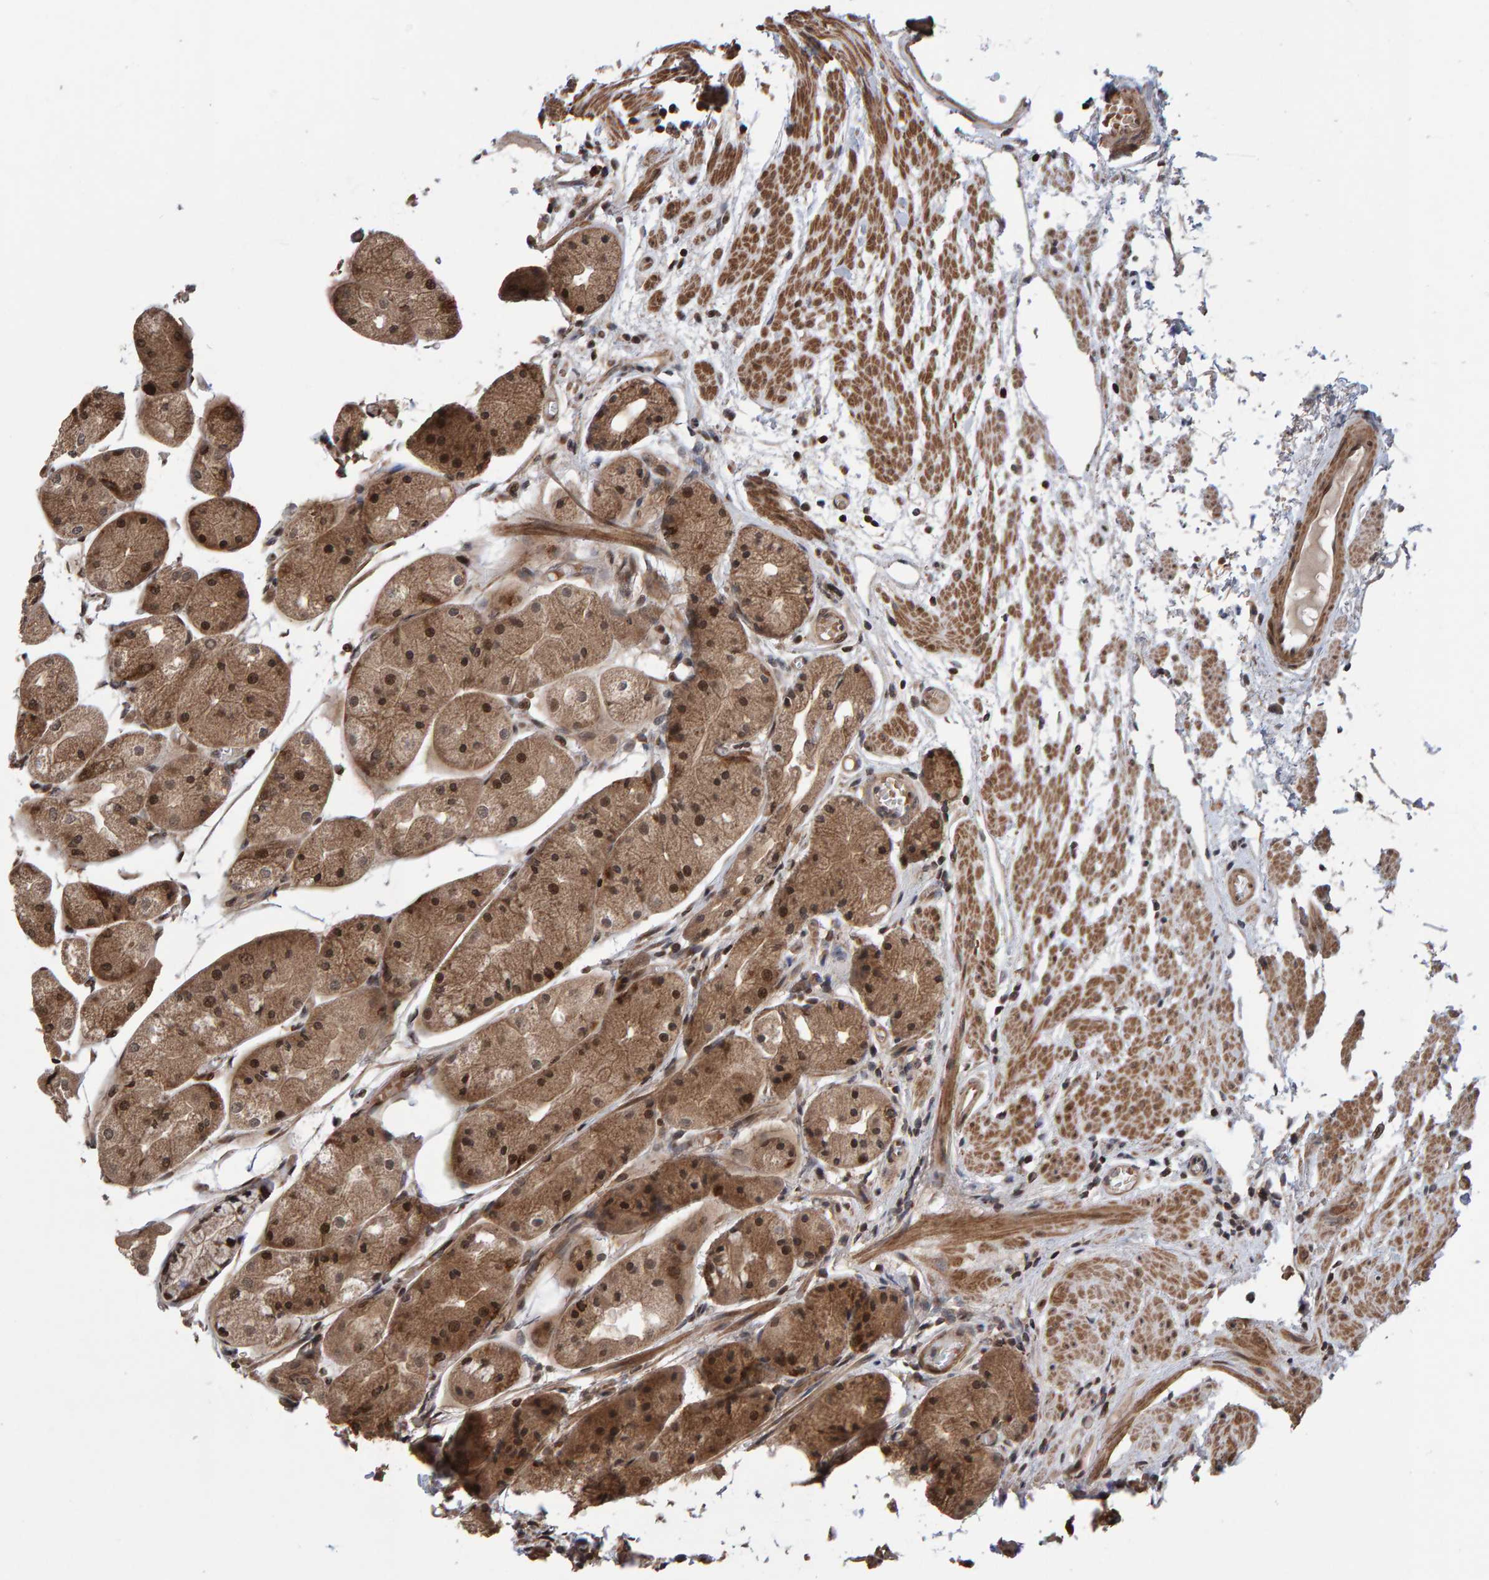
{"staining": {"intensity": "moderate", "quantity": ">75%", "location": "cytoplasmic/membranous,nuclear"}, "tissue": "stomach", "cell_type": "Glandular cells", "image_type": "normal", "snomed": [{"axis": "morphology", "description": "Normal tissue, NOS"}, {"axis": "topography", "description": "Stomach, upper"}], "caption": "Stomach stained with a protein marker shows moderate staining in glandular cells.", "gene": "PECR", "patient": {"sex": "male", "age": 72}}